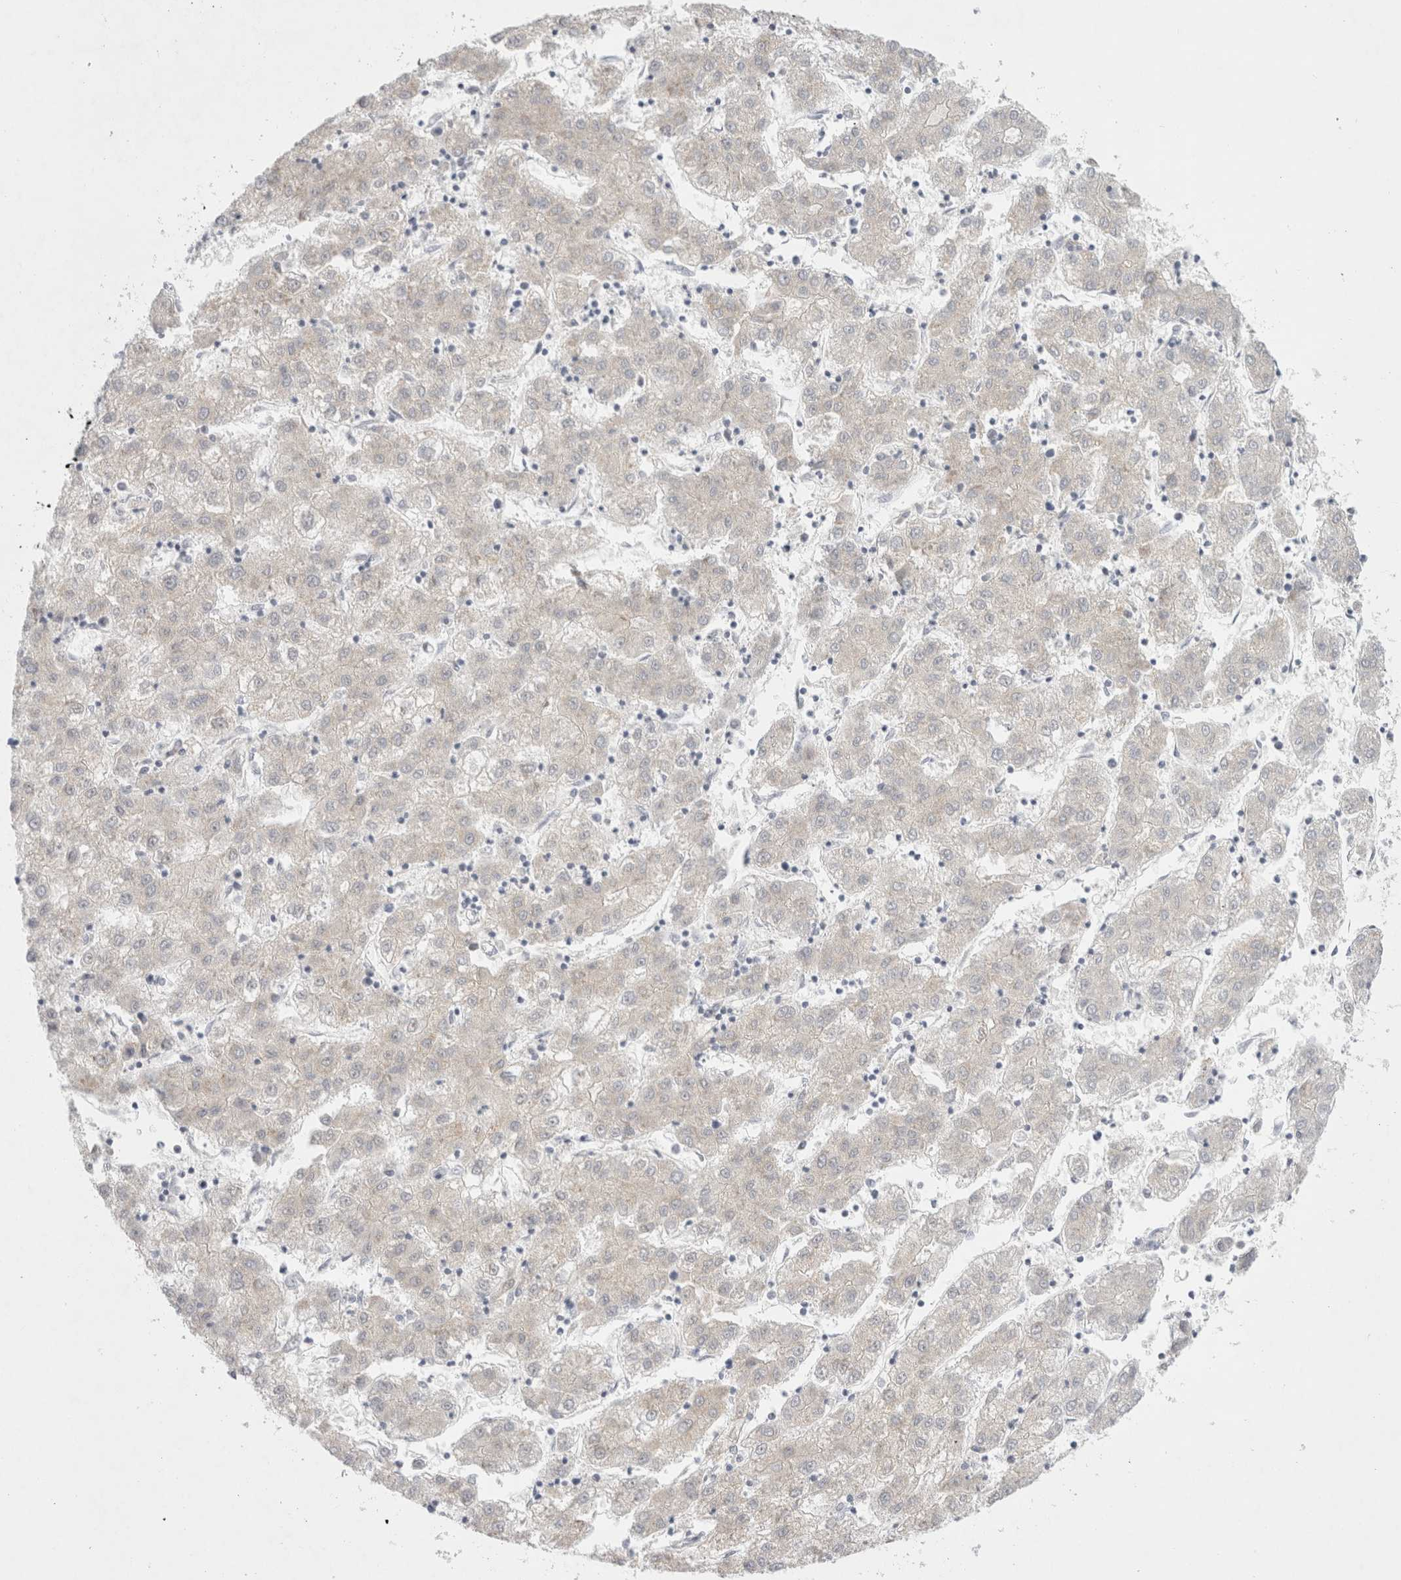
{"staining": {"intensity": "negative", "quantity": "none", "location": "none"}, "tissue": "liver cancer", "cell_type": "Tumor cells", "image_type": "cancer", "snomed": [{"axis": "morphology", "description": "Carcinoma, Hepatocellular, NOS"}, {"axis": "topography", "description": "Liver"}], "caption": "An IHC micrograph of liver cancer is shown. There is no staining in tumor cells of liver cancer.", "gene": "TRMT1L", "patient": {"sex": "male", "age": 72}}